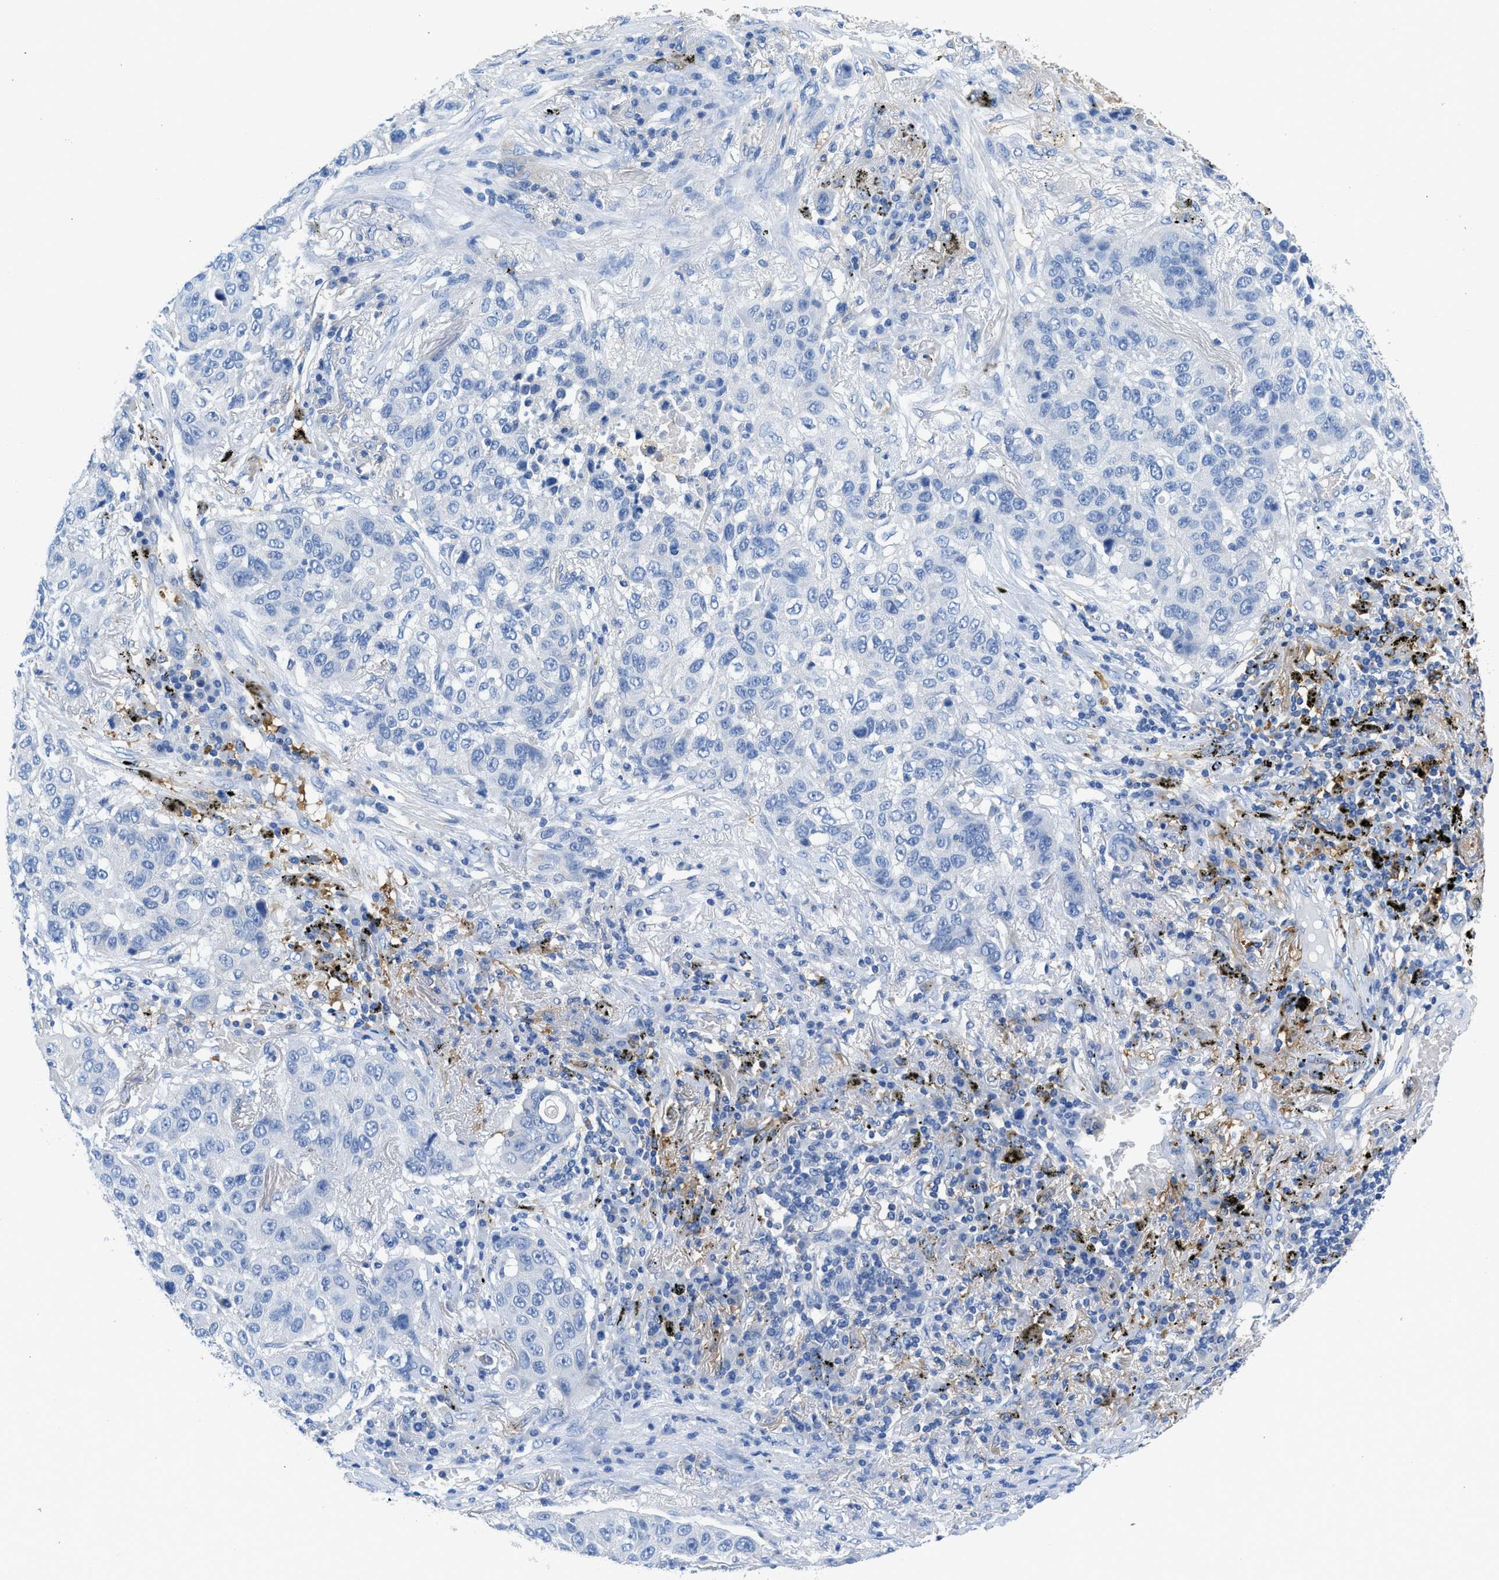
{"staining": {"intensity": "negative", "quantity": "none", "location": "none"}, "tissue": "lung cancer", "cell_type": "Tumor cells", "image_type": "cancer", "snomed": [{"axis": "morphology", "description": "Squamous cell carcinoma, NOS"}, {"axis": "topography", "description": "Lung"}], "caption": "An IHC image of lung squamous cell carcinoma is shown. There is no staining in tumor cells of lung squamous cell carcinoma.", "gene": "NEB", "patient": {"sex": "male", "age": 57}}